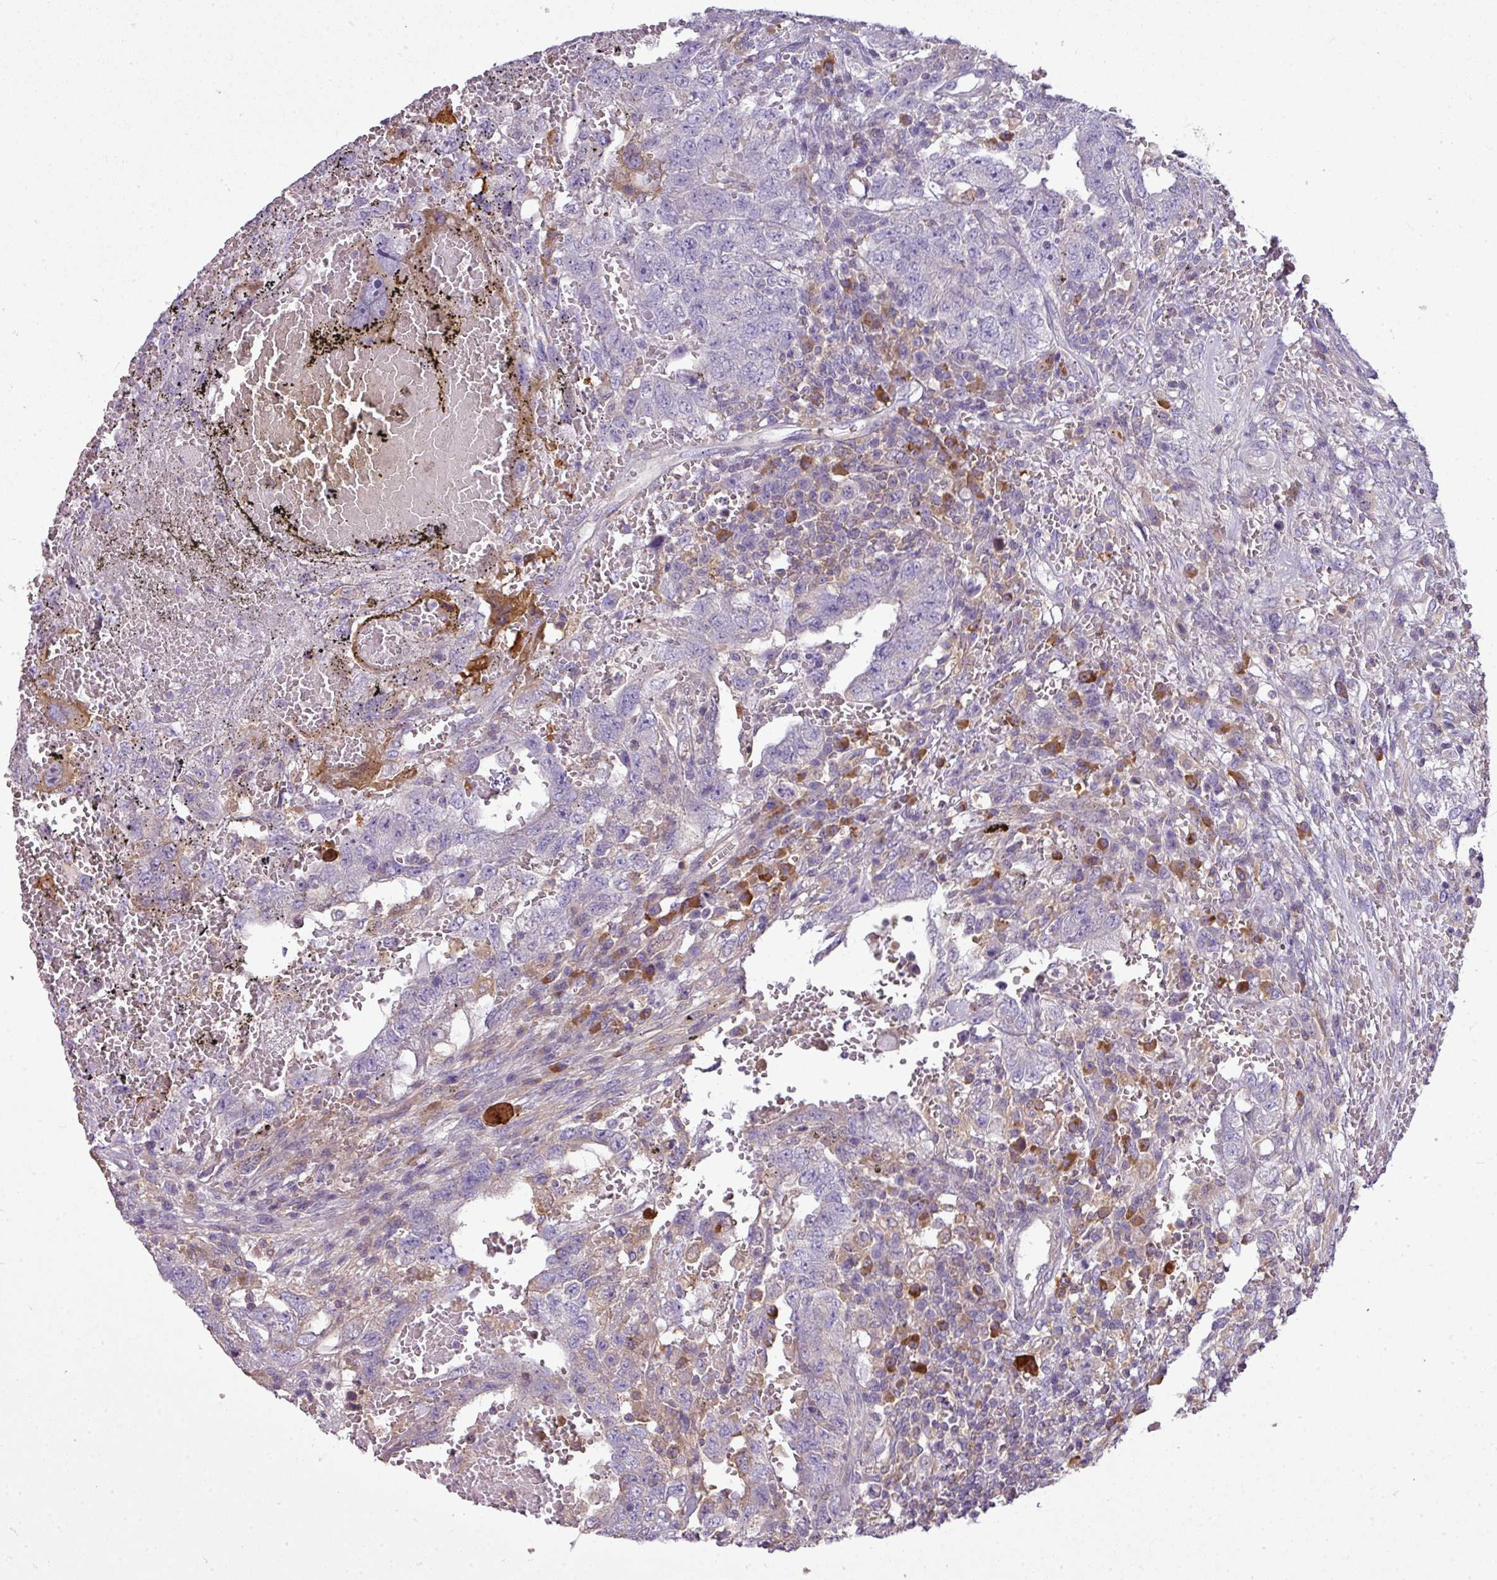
{"staining": {"intensity": "negative", "quantity": "none", "location": "none"}, "tissue": "testis cancer", "cell_type": "Tumor cells", "image_type": "cancer", "snomed": [{"axis": "morphology", "description": "Carcinoma, Embryonal, NOS"}, {"axis": "topography", "description": "Testis"}], "caption": "Testis embryonal carcinoma was stained to show a protein in brown. There is no significant expression in tumor cells.", "gene": "STAT5A", "patient": {"sex": "male", "age": 26}}